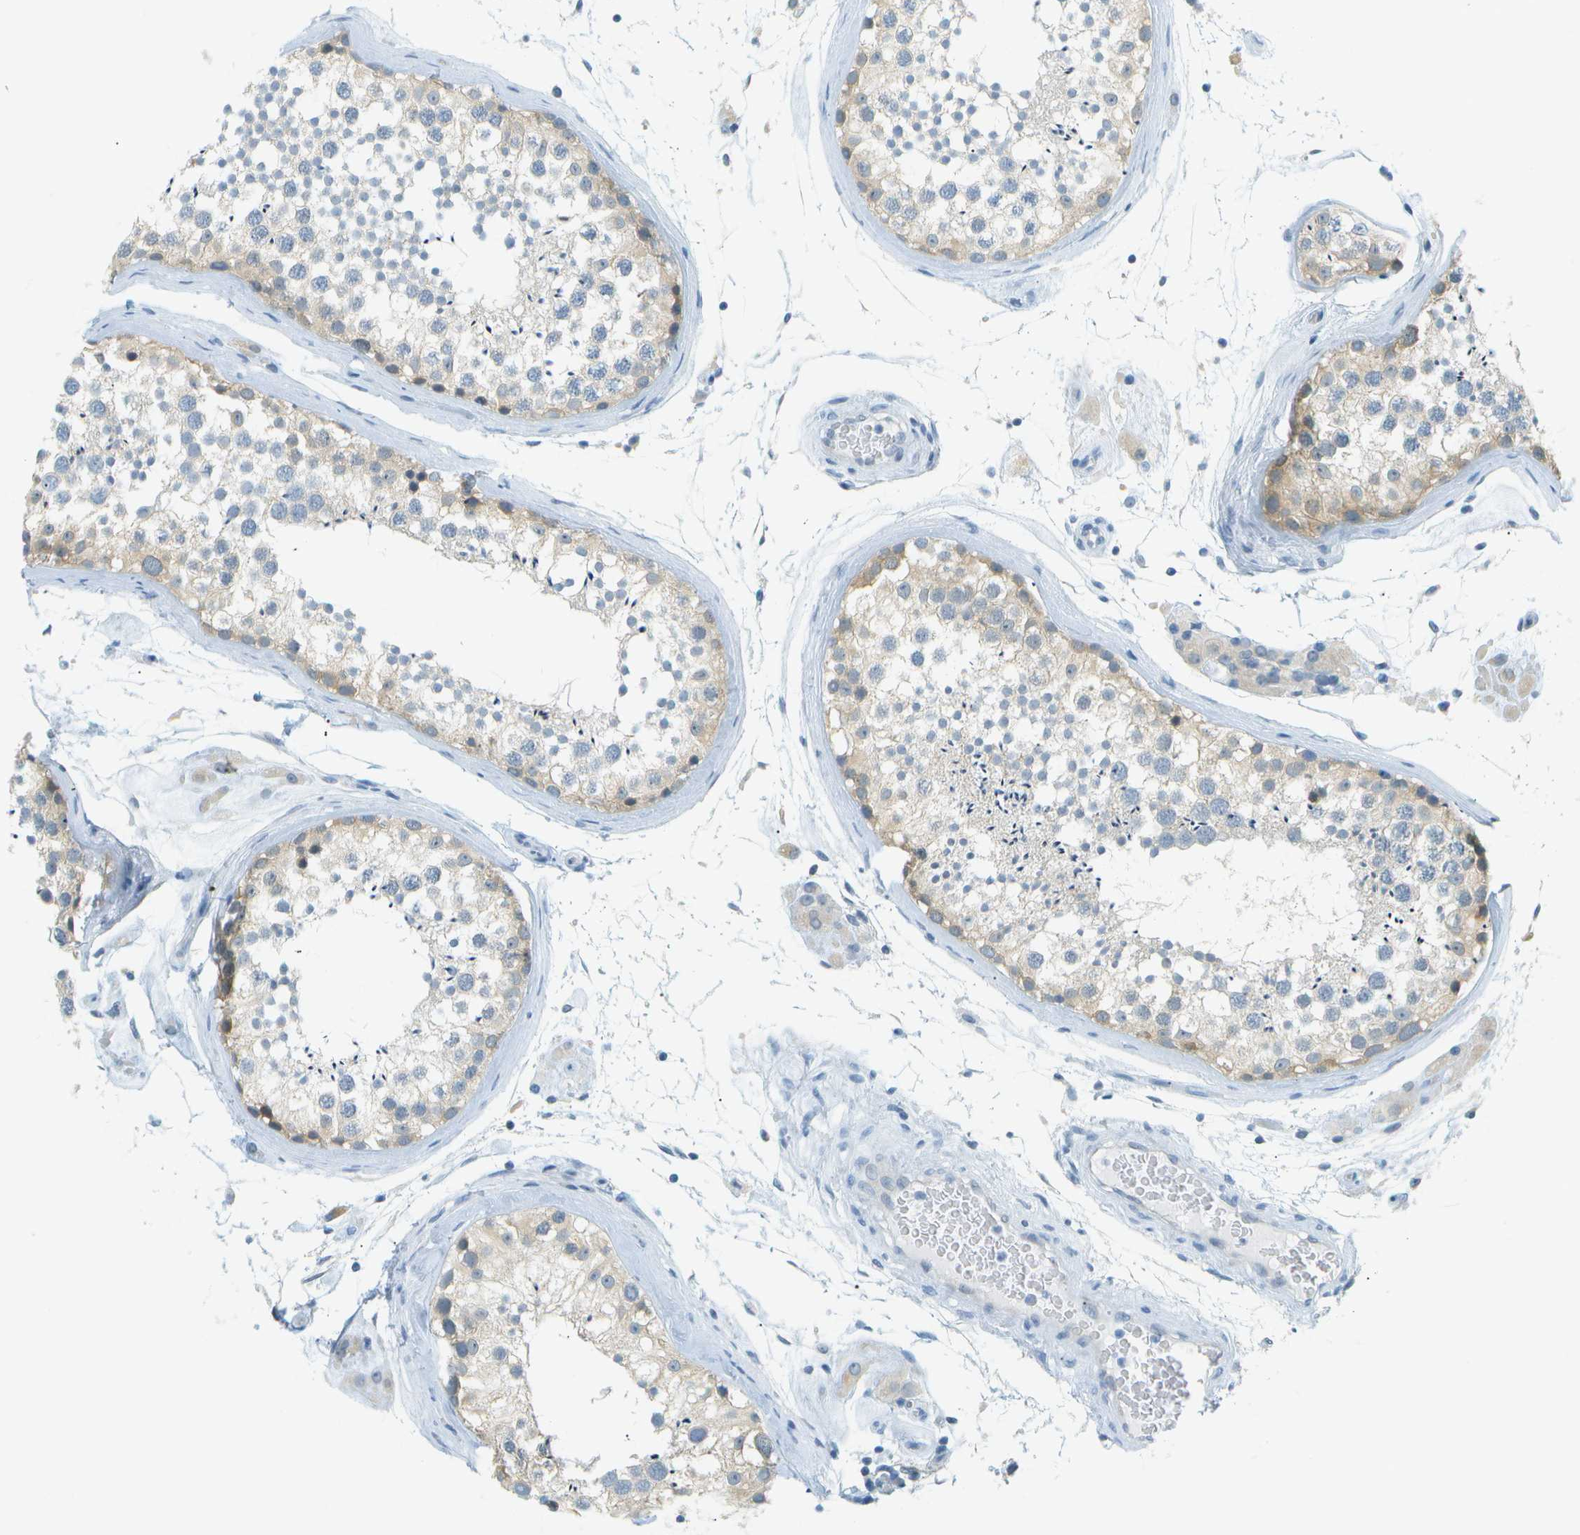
{"staining": {"intensity": "weak", "quantity": "25%-75%", "location": "cytoplasmic/membranous"}, "tissue": "testis", "cell_type": "Cells in seminiferous ducts", "image_type": "normal", "snomed": [{"axis": "morphology", "description": "Normal tissue, NOS"}, {"axis": "topography", "description": "Testis"}], "caption": "Immunohistochemical staining of unremarkable human testis displays weak cytoplasmic/membranous protein staining in about 25%-75% of cells in seminiferous ducts.", "gene": "SMYD5", "patient": {"sex": "male", "age": 46}}